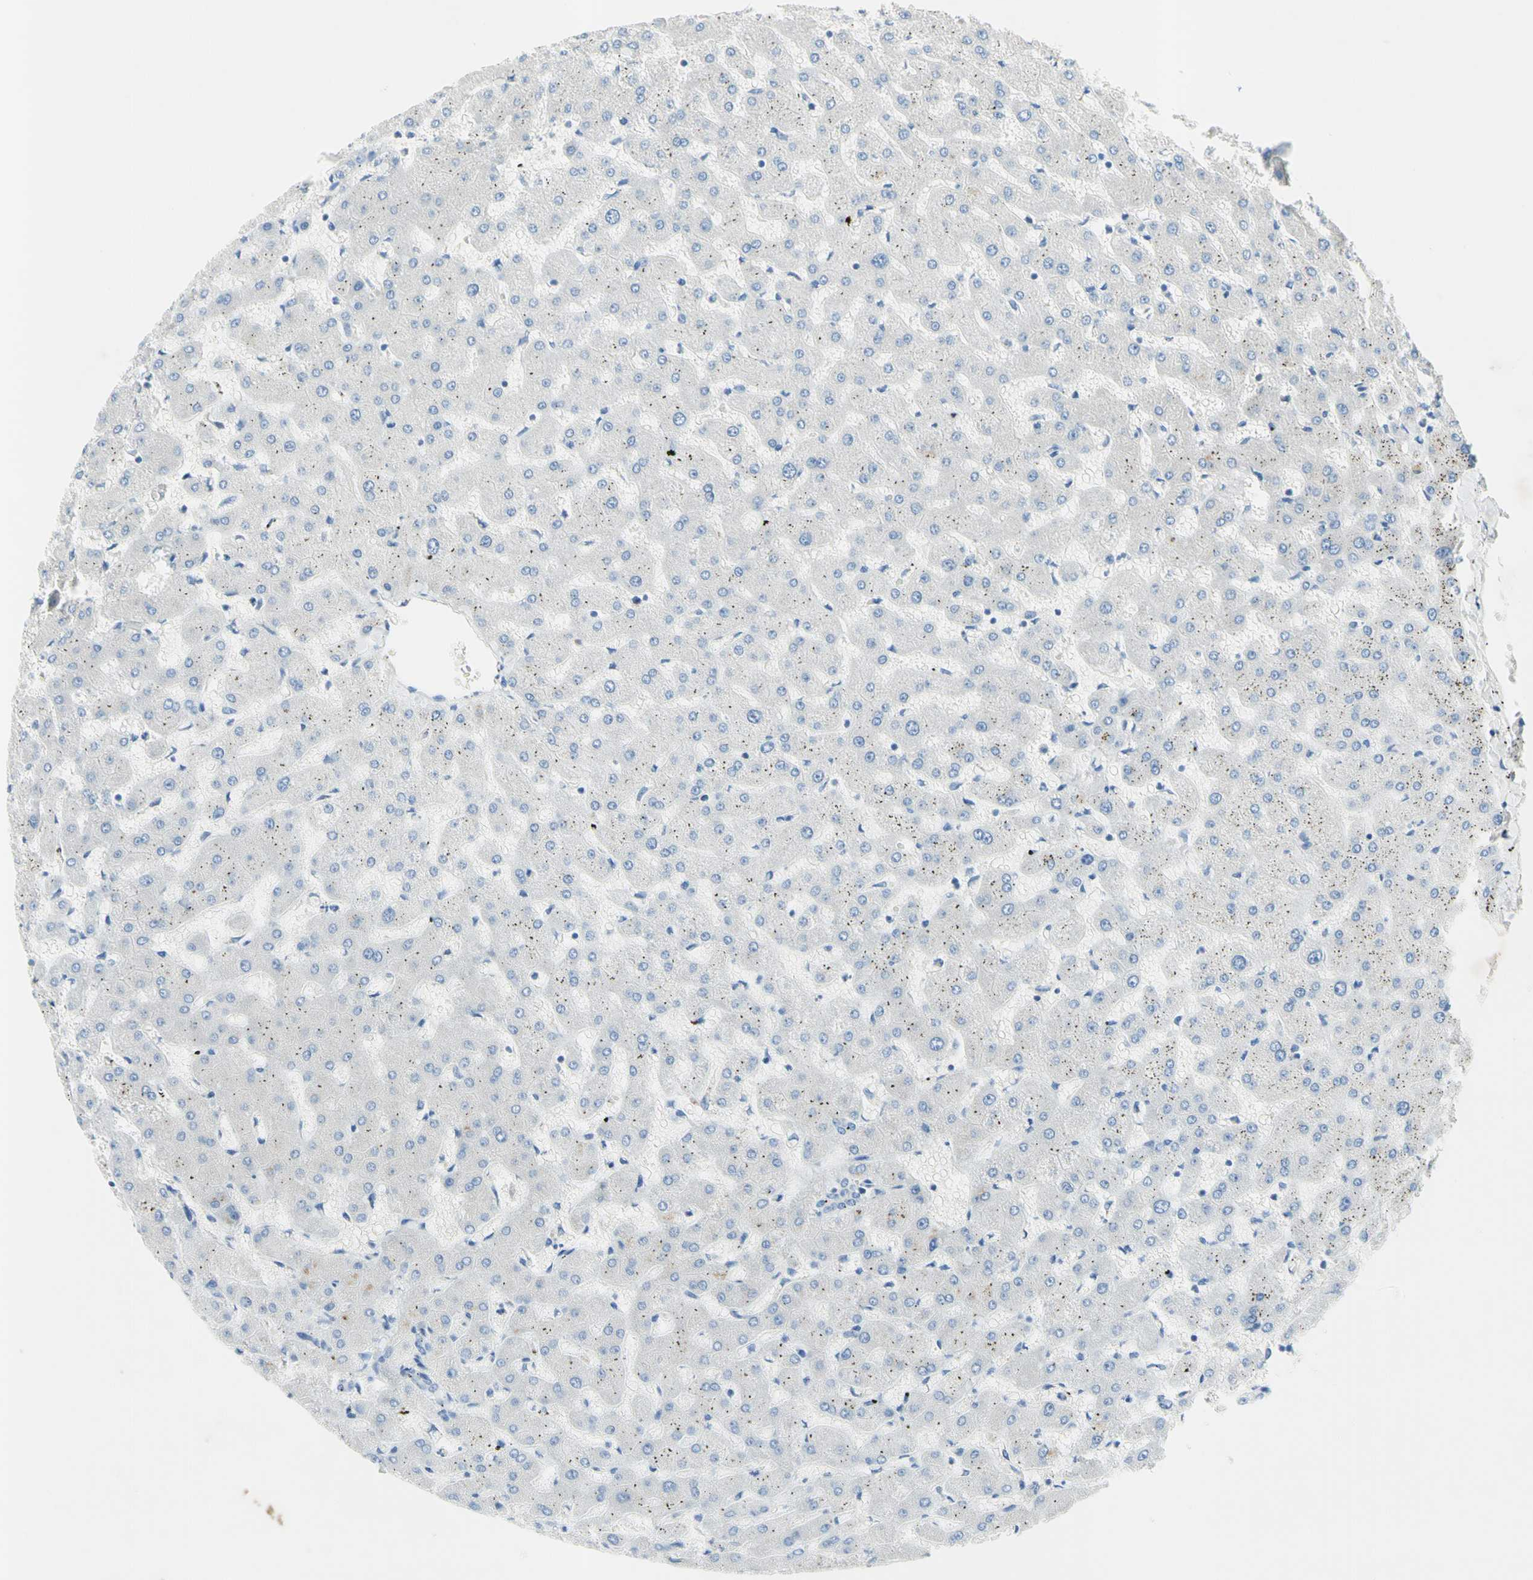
{"staining": {"intensity": "negative", "quantity": "none", "location": "none"}, "tissue": "liver", "cell_type": "Cholangiocytes", "image_type": "normal", "snomed": [{"axis": "morphology", "description": "Normal tissue, NOS"}, {"axis": "topography", "description": "Liver"}], "caption": "Cholangiocytes show no significant expression in benign liver. (IHC, brightfield microscopy, high magnification).", "gene": "MFF", "patient": {"sex": "female", "age": 63}}